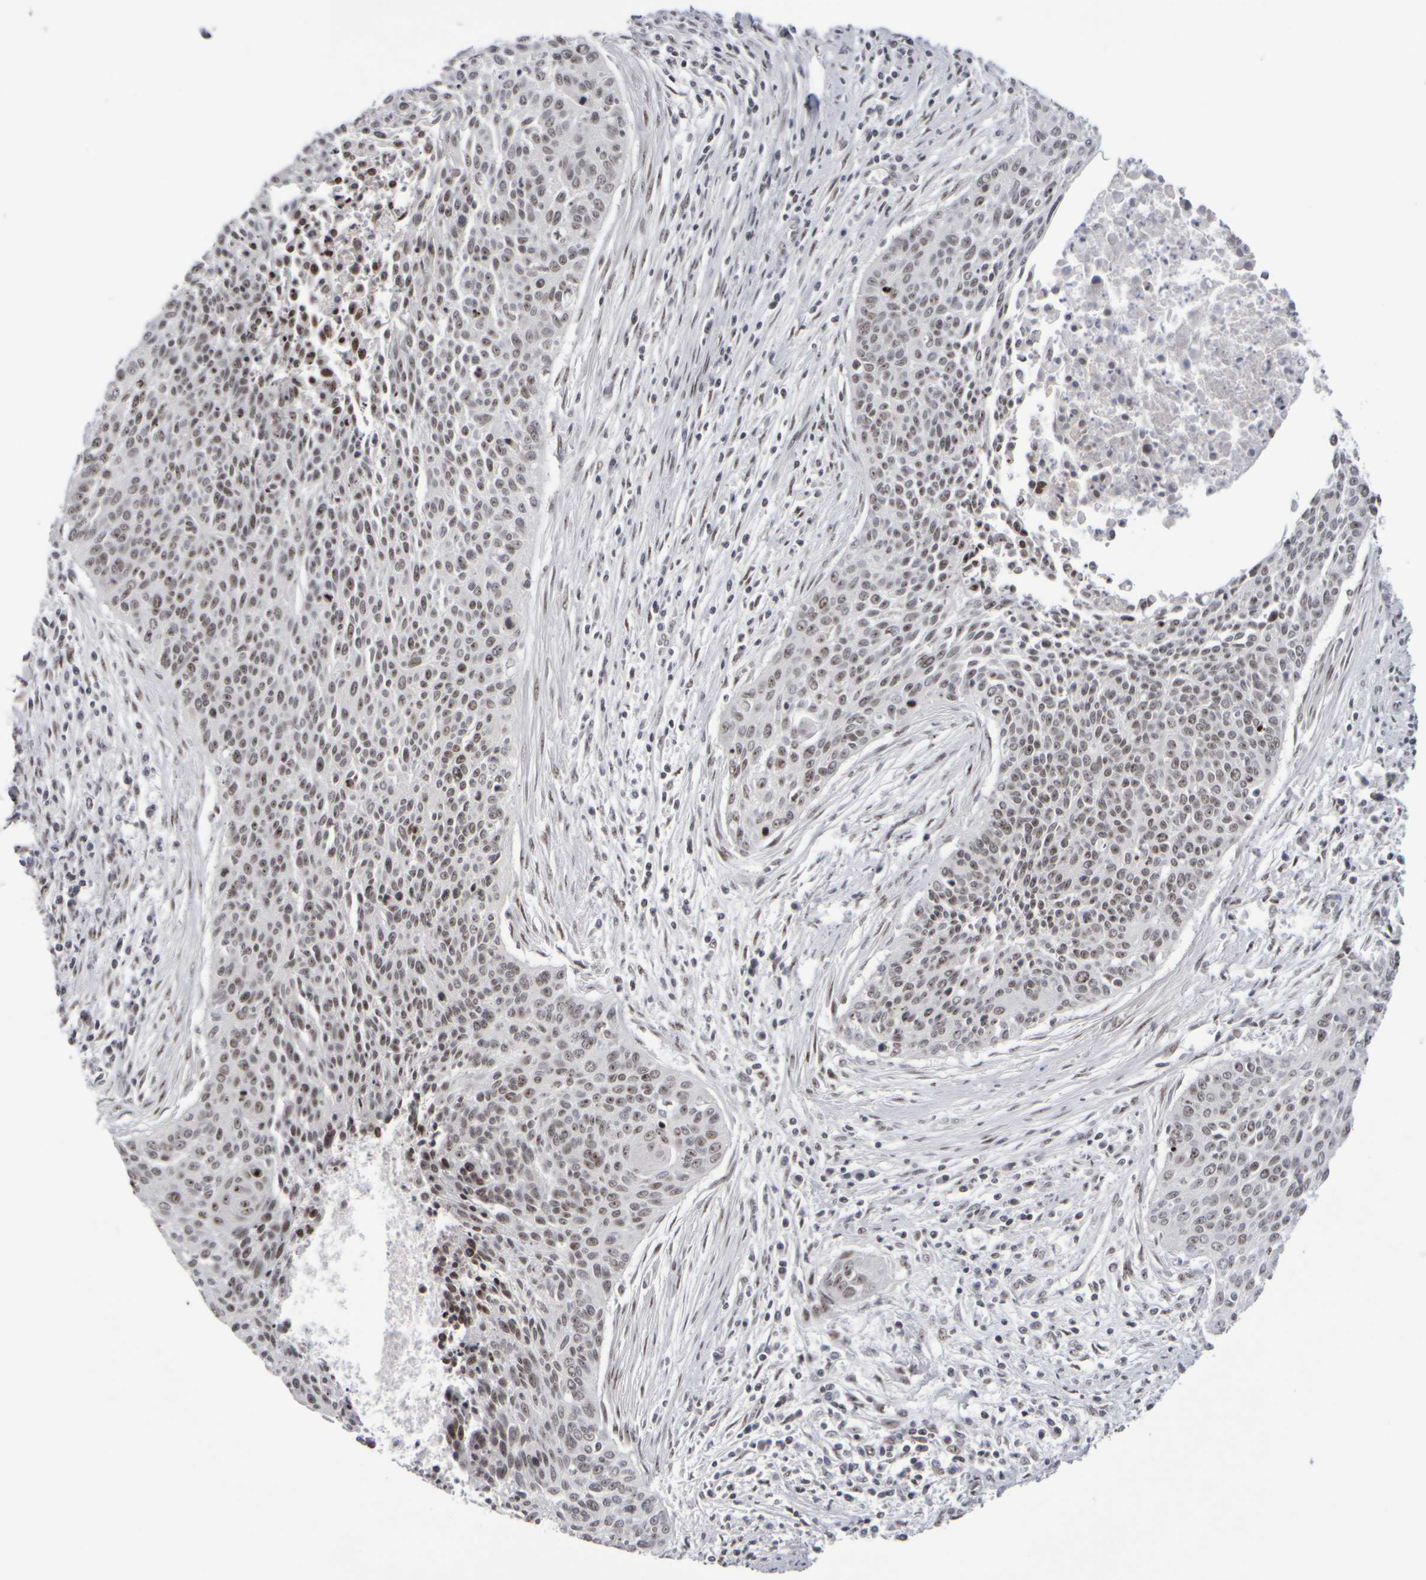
{"staining": {"intensity": "moderate", "quantity": "25%-75%", "location": "nuclear"}, "tissue": "cervical cancer", "cell_type": "Tumor cells", "image_type": "cancer", "snomed": [{"axis": "morphology", "description": "Squamous cell carcinoma, NOS"}, {"axis": "topography", "description": "Cervix"}], "caption": "Immunohistochemistry (DAB) staining of cervical cancer displays moderate nuclear protein positivity in approximately 25%-75% of tumor cells.", "gene": "SURF6", "patient": {"sex": "female", "age": 55}}